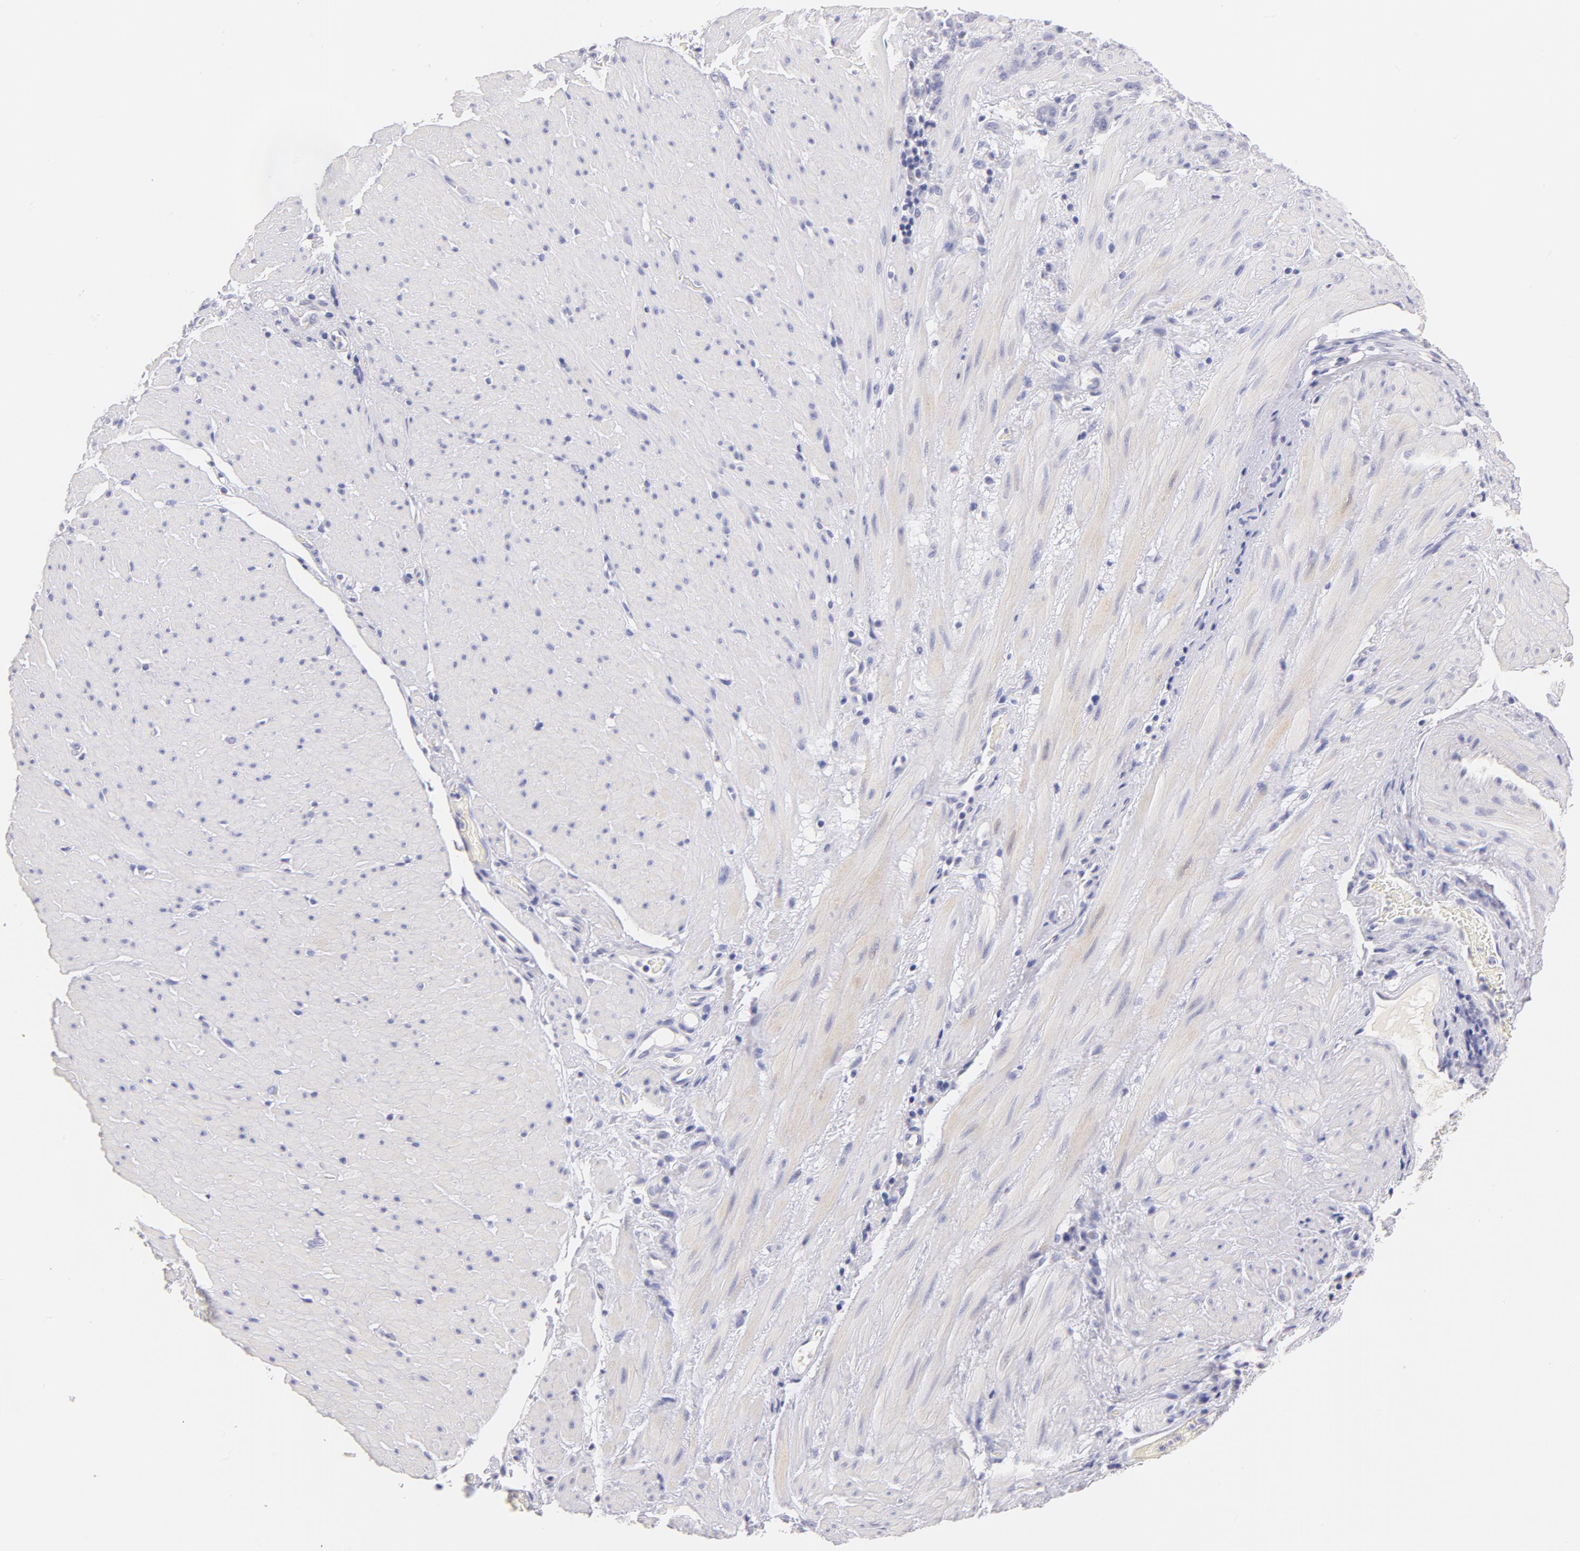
{"staining": {"intensity": "negative", "quantity": "none", "location": "none"}, "tissue": "stomach cancer", "cell_type": "Tumor cells", "image_type": "cancer", "snomed": [{"axis": "morphology", "description": "Adenocarcinoma, NOS"}, {"axis": "topography", "description": "Stomach, lower"}], "caption": "Tumor cells are negative for brown protein staining in stomach cancer (adenocarcinoma).", "gene": "CD44", "patient": {"sex": "male", "age": 88}}